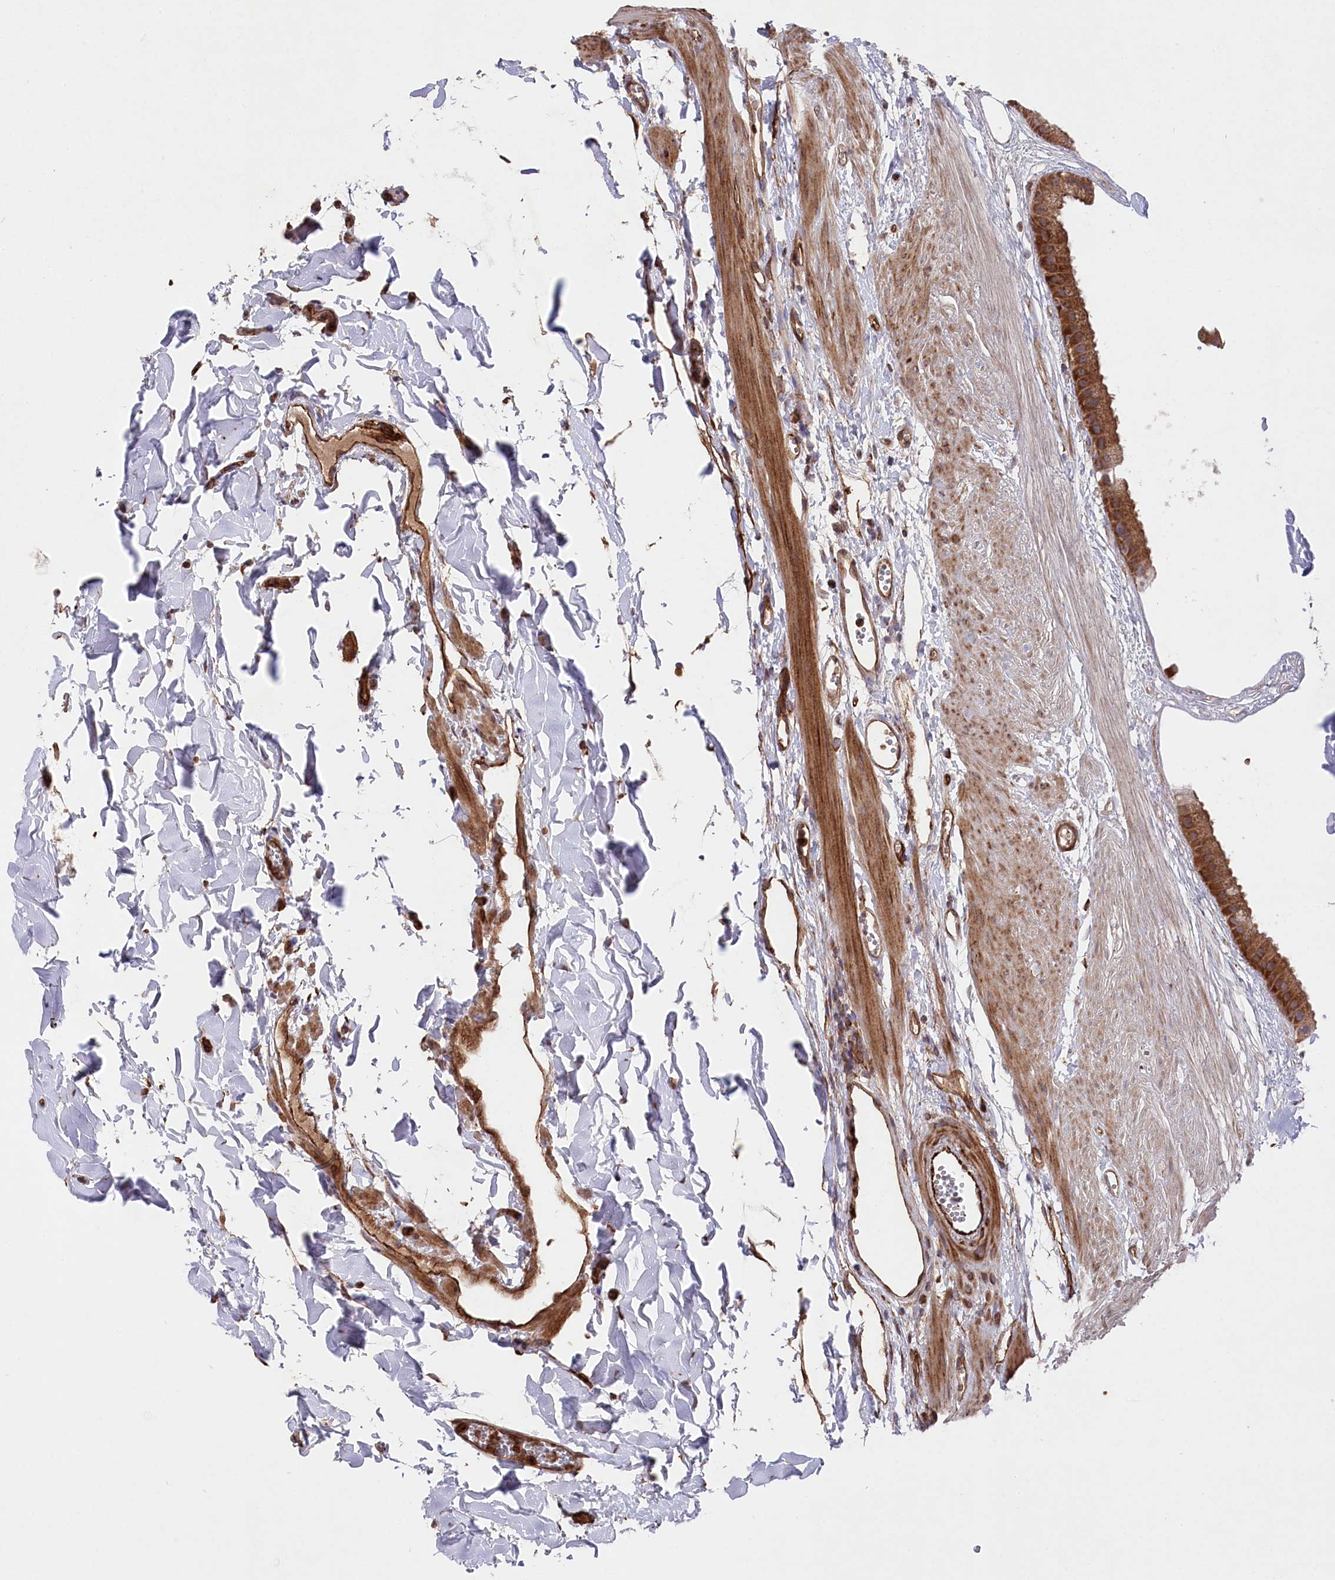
{"staining": {"intensity": "strong", "quantity": ">75%", "location": "cytoplasmic/membranous"}, "tissue": "gallbladder", "cell_type": "Glandular cells", "image_type": "normal", "snomed": [{"axis": "morphology", "description": "Normal tissue, NOS"}, {"axis": "topography", "description": "Gallbladder"}], "caption": "Protein analysis of benign gallbladder displays strong cytoplasmic/membranous staining in approximately >75% of glandular cells. The staining was performed using DAB to visualize the protein expression in brown, while the nuclei were stained in blue with hematoxylin (Magnification: 20x).", "gene": "MTPAP", "patient": {"sex": "female", "age": 64}}